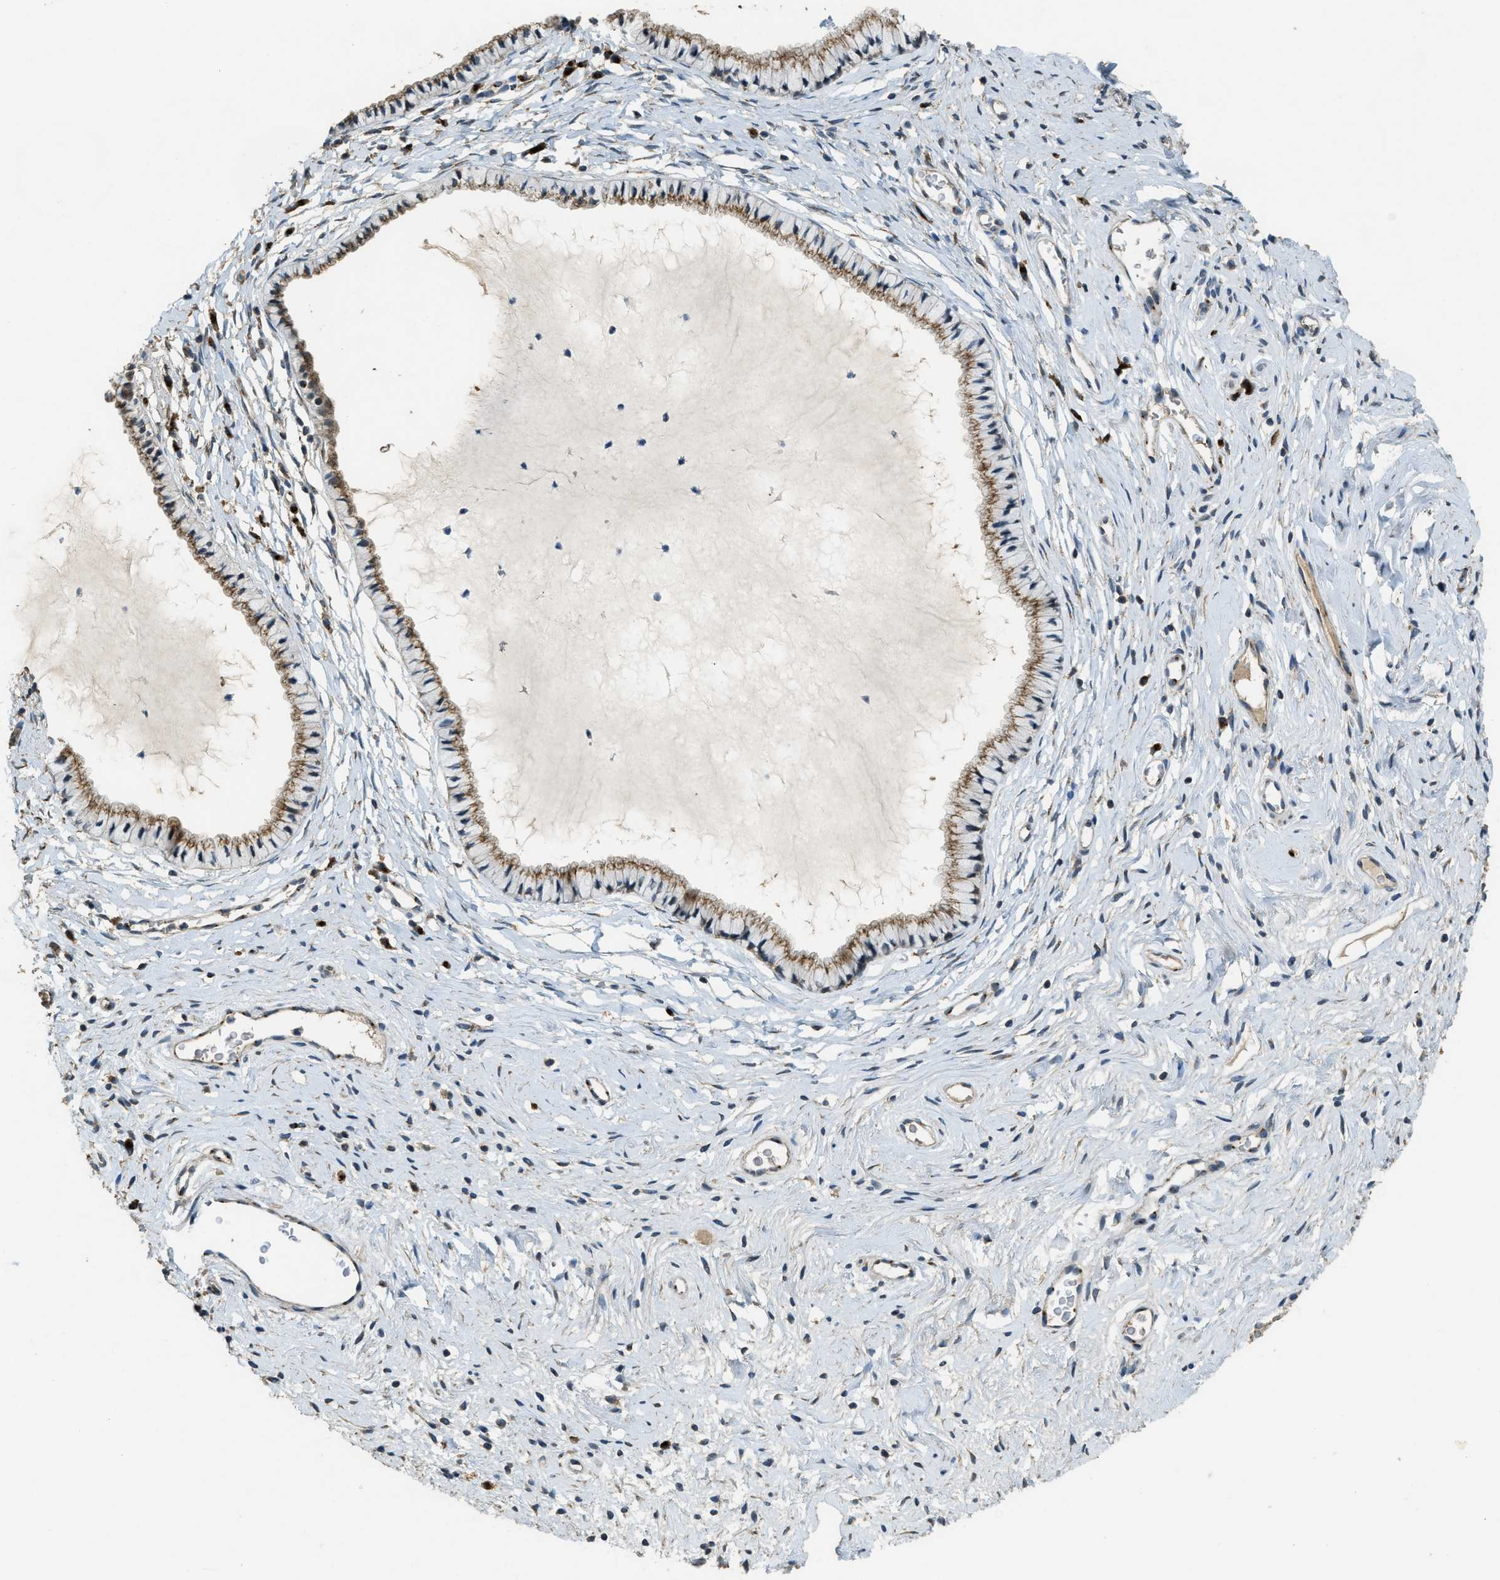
{"staining": {"intensity": "moderate", "quantity": ">75%", "location": "cytoplasmic/membranous"}, "tissue": "cervix", "cell_type": "Glandular cells", "image_type": "normal", "snomed": [{"axis": "morphology", "description": "Normal tissue, NOS"}, {"axis": "topography", "description": "Cervix"}], "caption": "The histopathology image reveals immunohistochemical staining of normal cervix. There is moderate cytoplasmic/membranous staining is identified in approximately >75% of glandular cells.", "gene": "IPO7", "patient": {"sex": "female", "age": 77}}